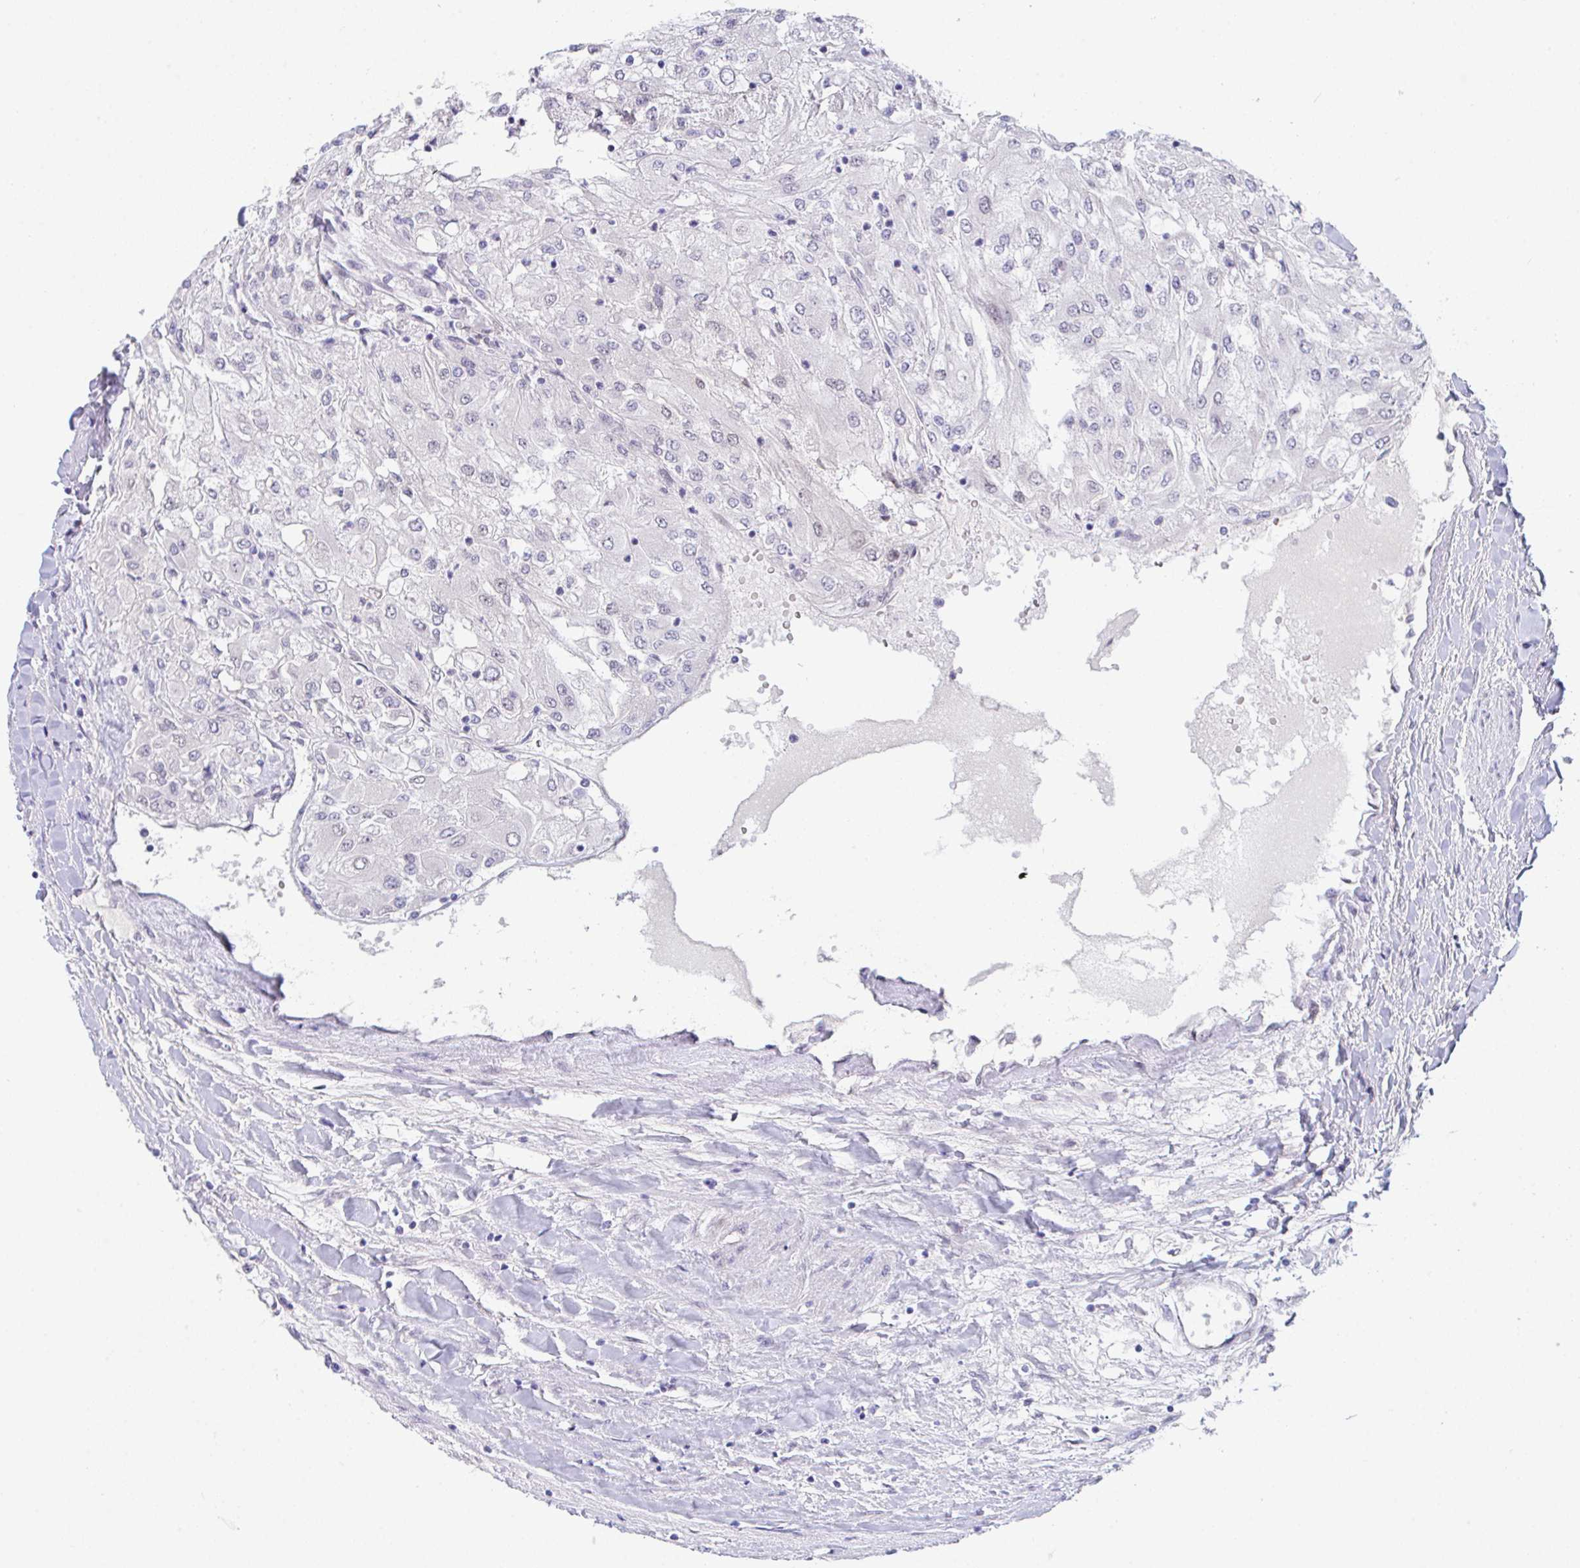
{"staining": {"intensity": "negative", "quantity": "none", "location": "none"}, "tissue": "renal cancer", "cell_type": "Tumor cells", "image_type": "cancer", "snomed": [{"axis": "morphology", "description": "Adenocarcinoma, NOS"}, {"axis": "topography", "description": "Kidney"}], "caption": "Tumor cells show no significant protein positivity in adenocarcinoma (renal).", "gene": "ZBED3", "patient": {"sex": "male", "age": 80}}